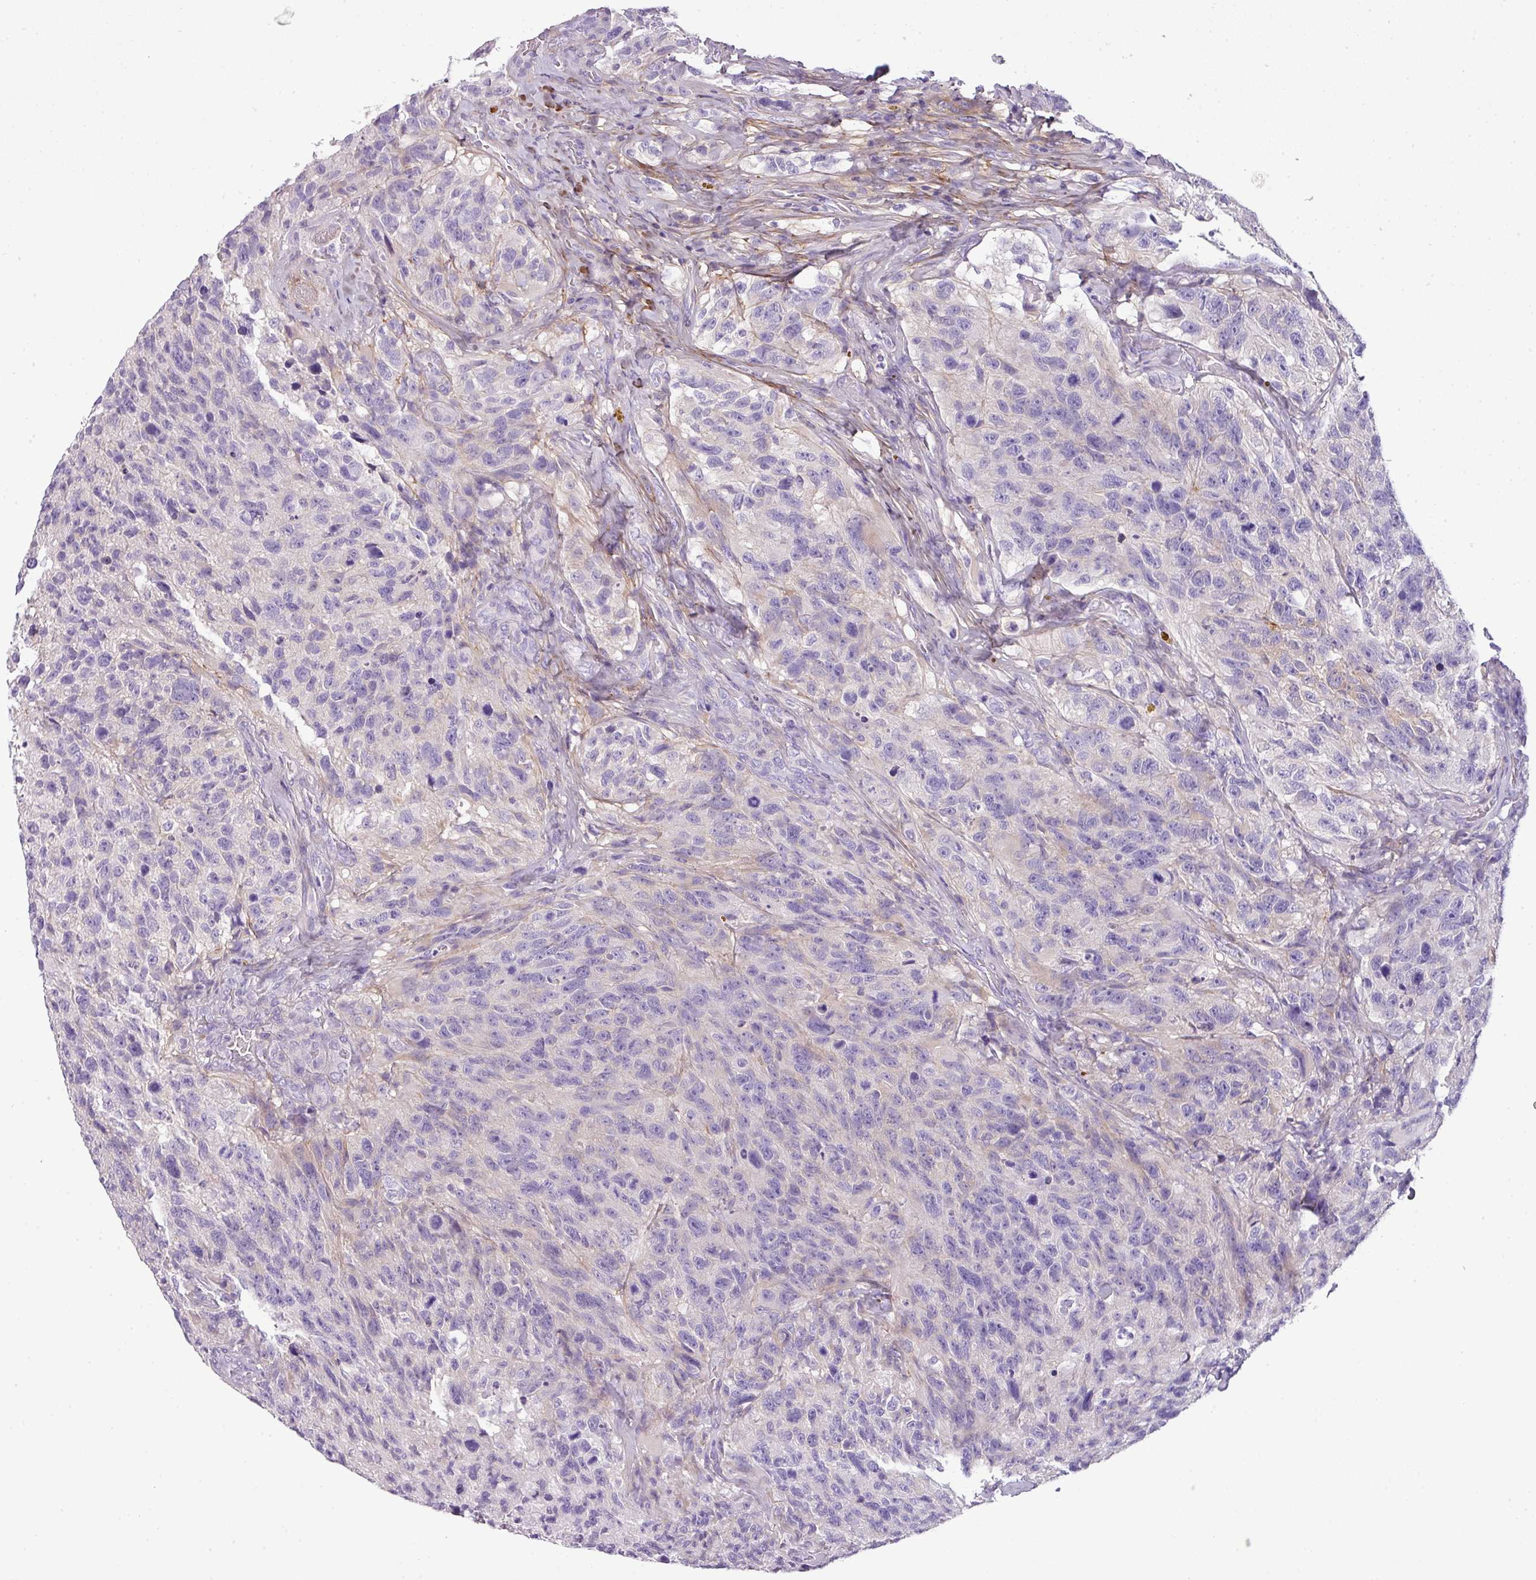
{"staining": {"intensity": "negative", "quantity": "none", "location": "none"}, "tissue": "glioma", "cell_type": "Tumor cells", "image_type": "cancer", "snomed": [{"axis": "morphology", "description": "Glioma, malignant, High grade"}, {"axis": "topography", "description": "Brain"}], "caption": "Tumor cells show no significant protein staining in malignant glioma (high-grade).", "gene": "PARD6G", "patient": {"sex": "male", "age": 69}}